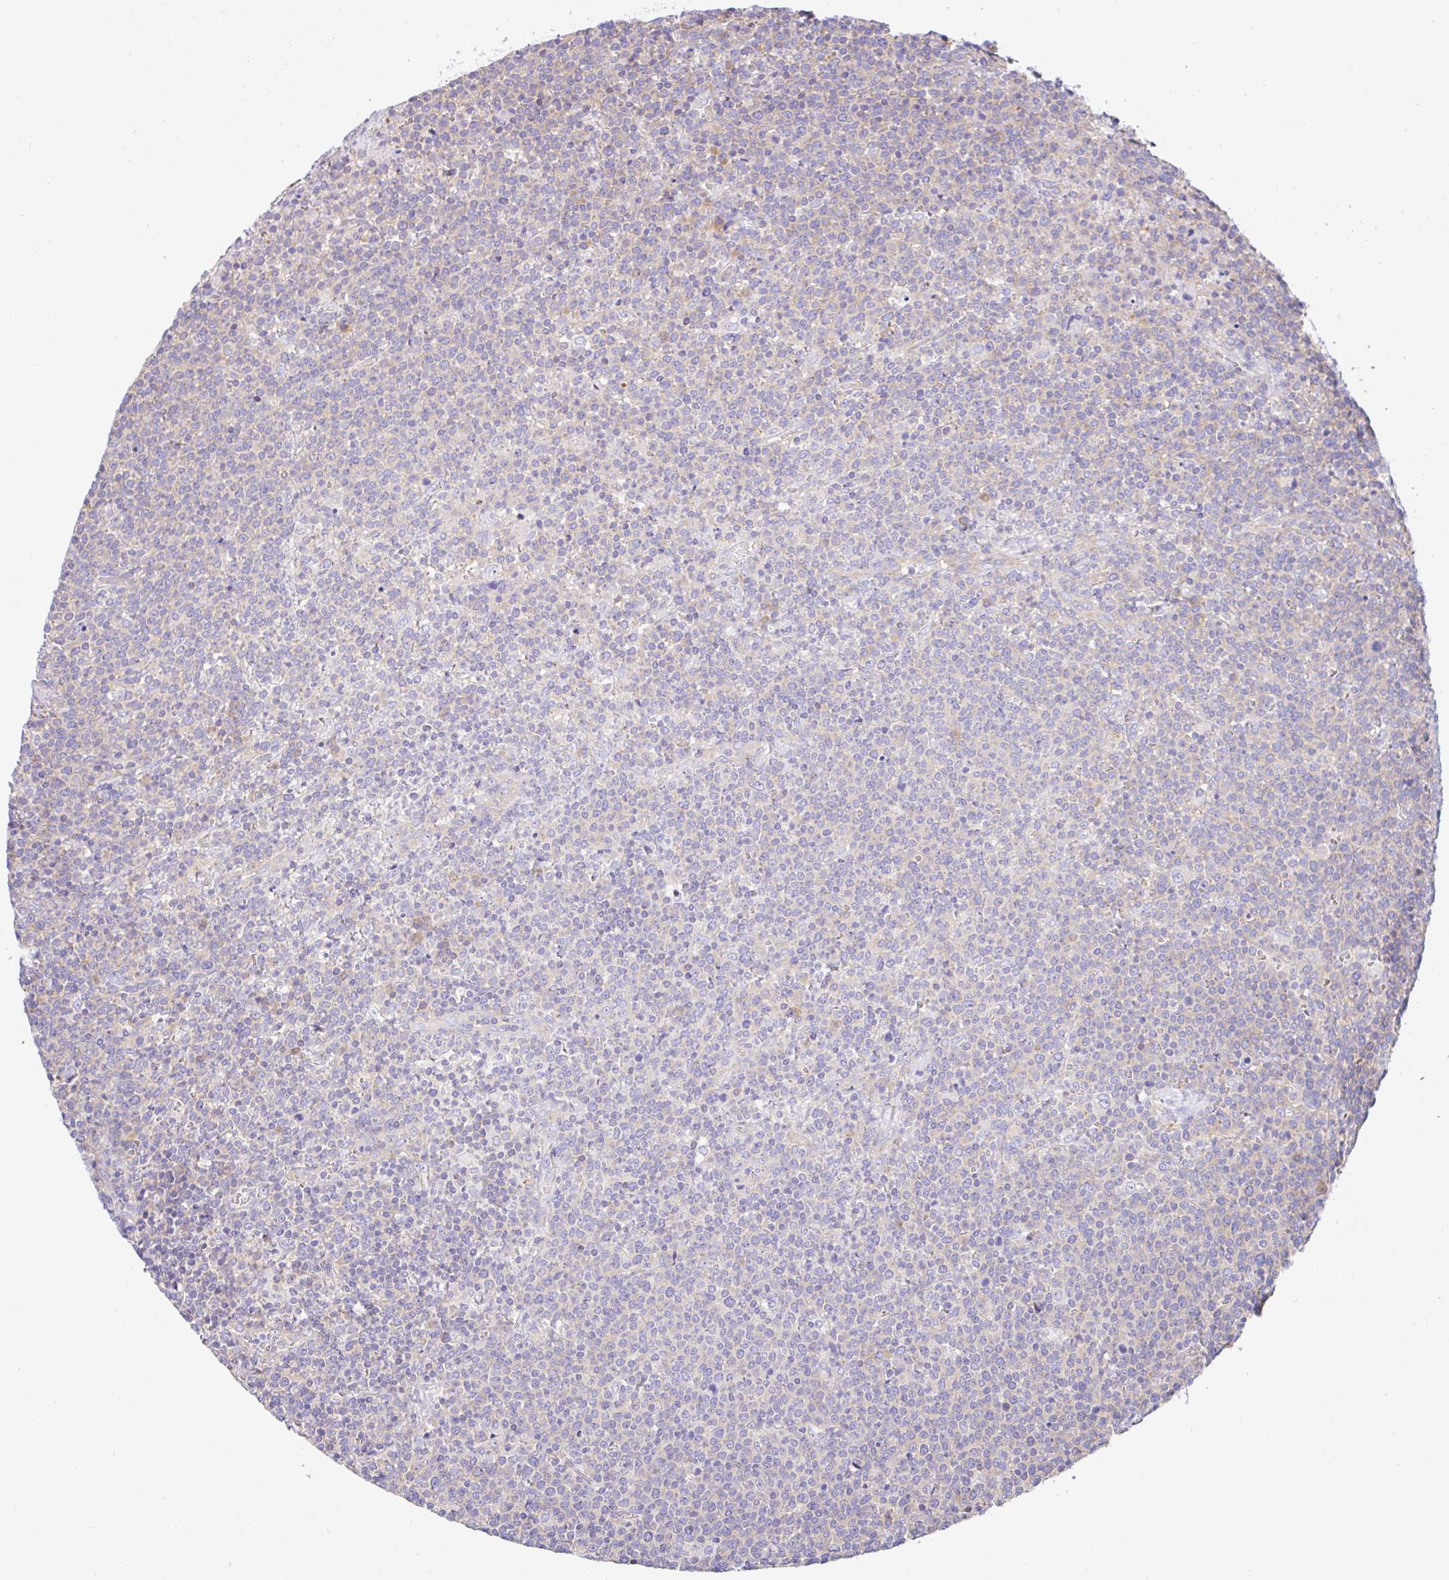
{"staining": {"intensity": "negative", "quantity": "none", "location": "none"}, "tissue": "lymphoma", "cell_type": "Tumor cells", "image_type": "cancer", "snomed": [{"axis": "morphology", "description": "Malignant lymphoma, non-Hodgkin's type, High grade"}, {"axis": "topography", "description": "Lymph node"}], "caption": "This is an IHC image of human lymphoma. There is no expression in tumor cells.", "gene": "GFPT2", "patient": {"sex": "male", "age": 61}}